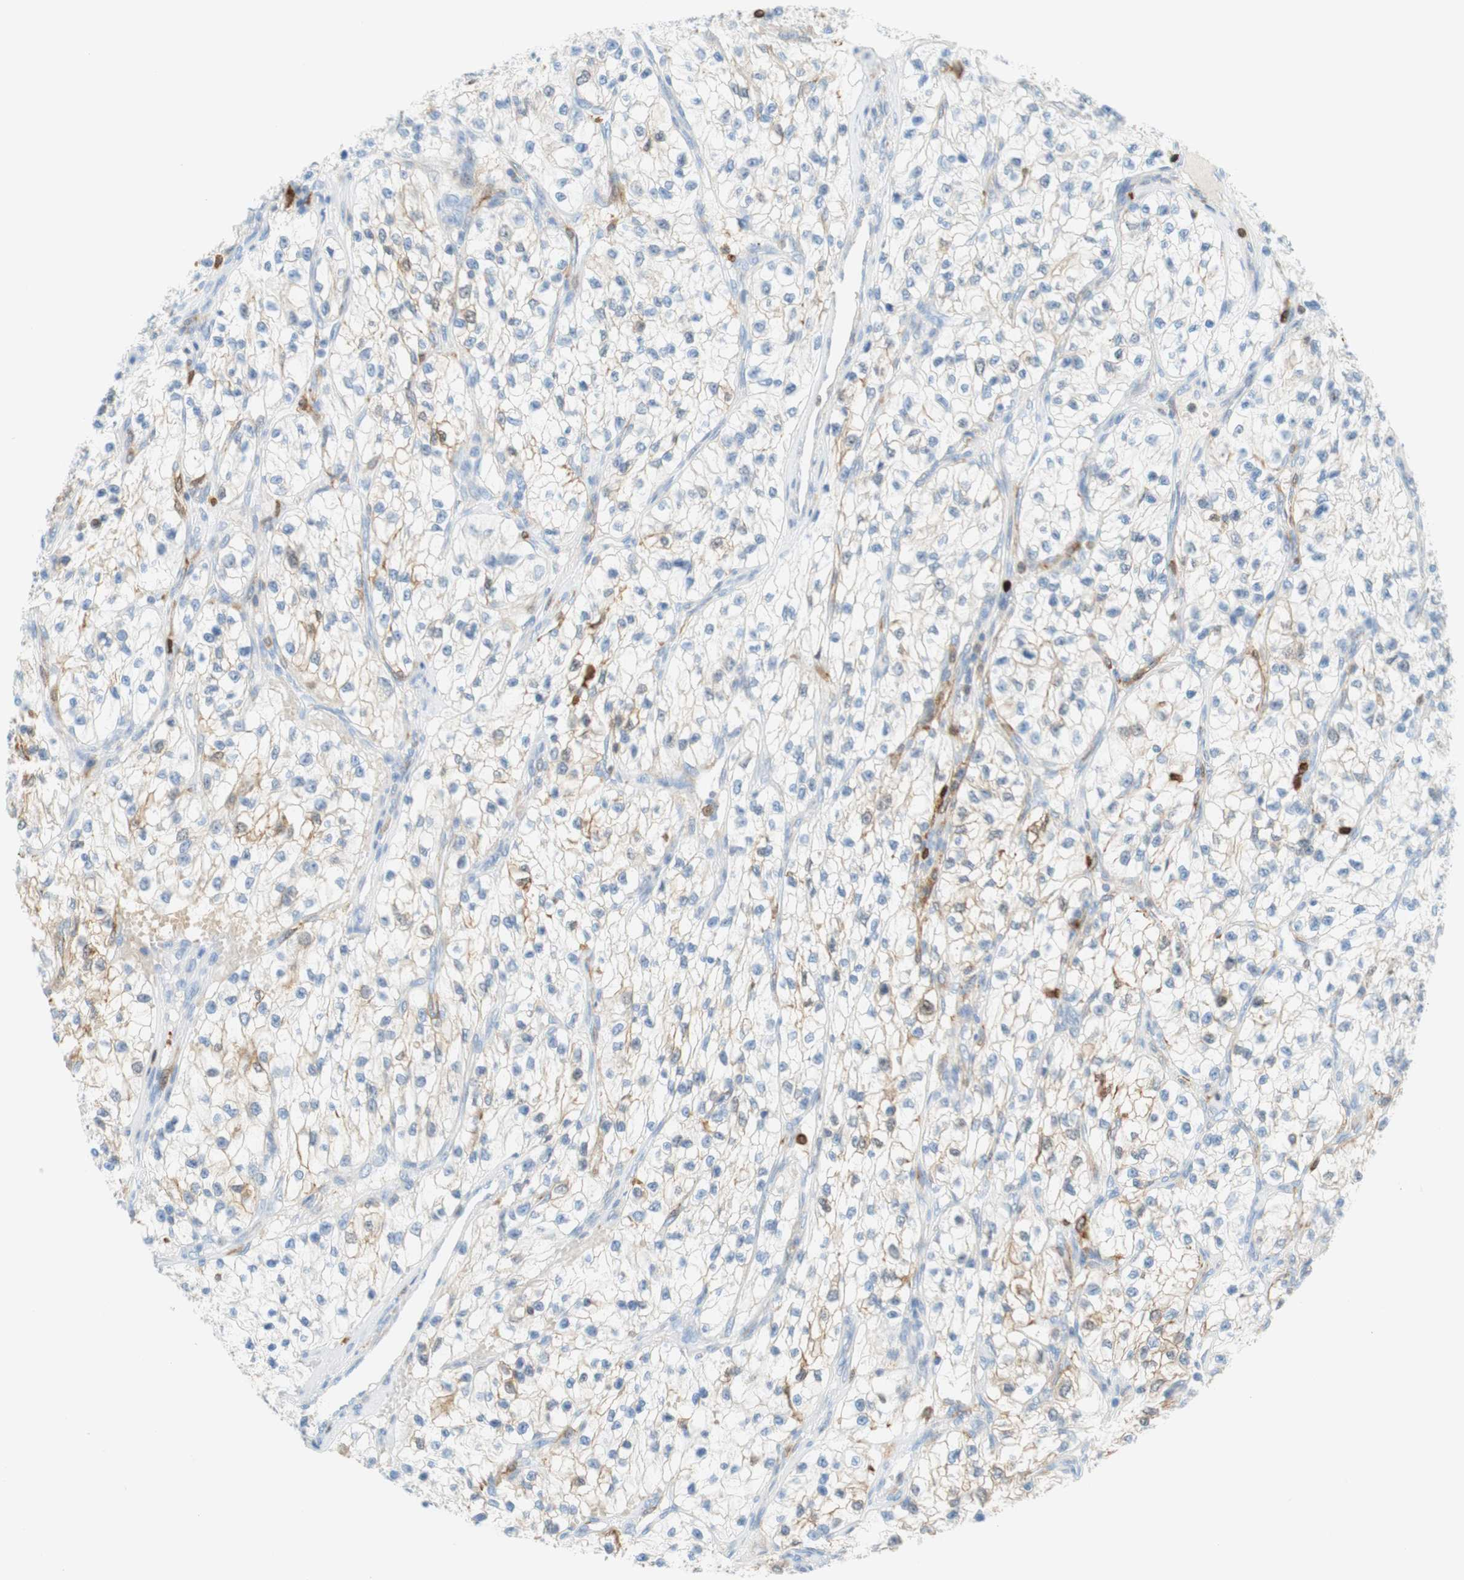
{"staining": {"intensity": "weak", "quantity": "<25%", "location": "cytoplasmic/membranous"}, "tissue": "renal cancer", "cell_type": "Tumor cells", "image_type": "cancer", "snomed": [{"axis": "morphology", "description": "Adenocarcinoma, NOS"}, {"axis": "topography", "description": "Kidney"}], "caption": "Immunohistochemistry micrograph of neoplastic tissue: renal cancer stained with DAB (3,3'-diaminobenzidine) exhibits no significant protein staining in tumor cells.", "gene": "STMN1", "patient": {"sex": "female", "age": 57}}